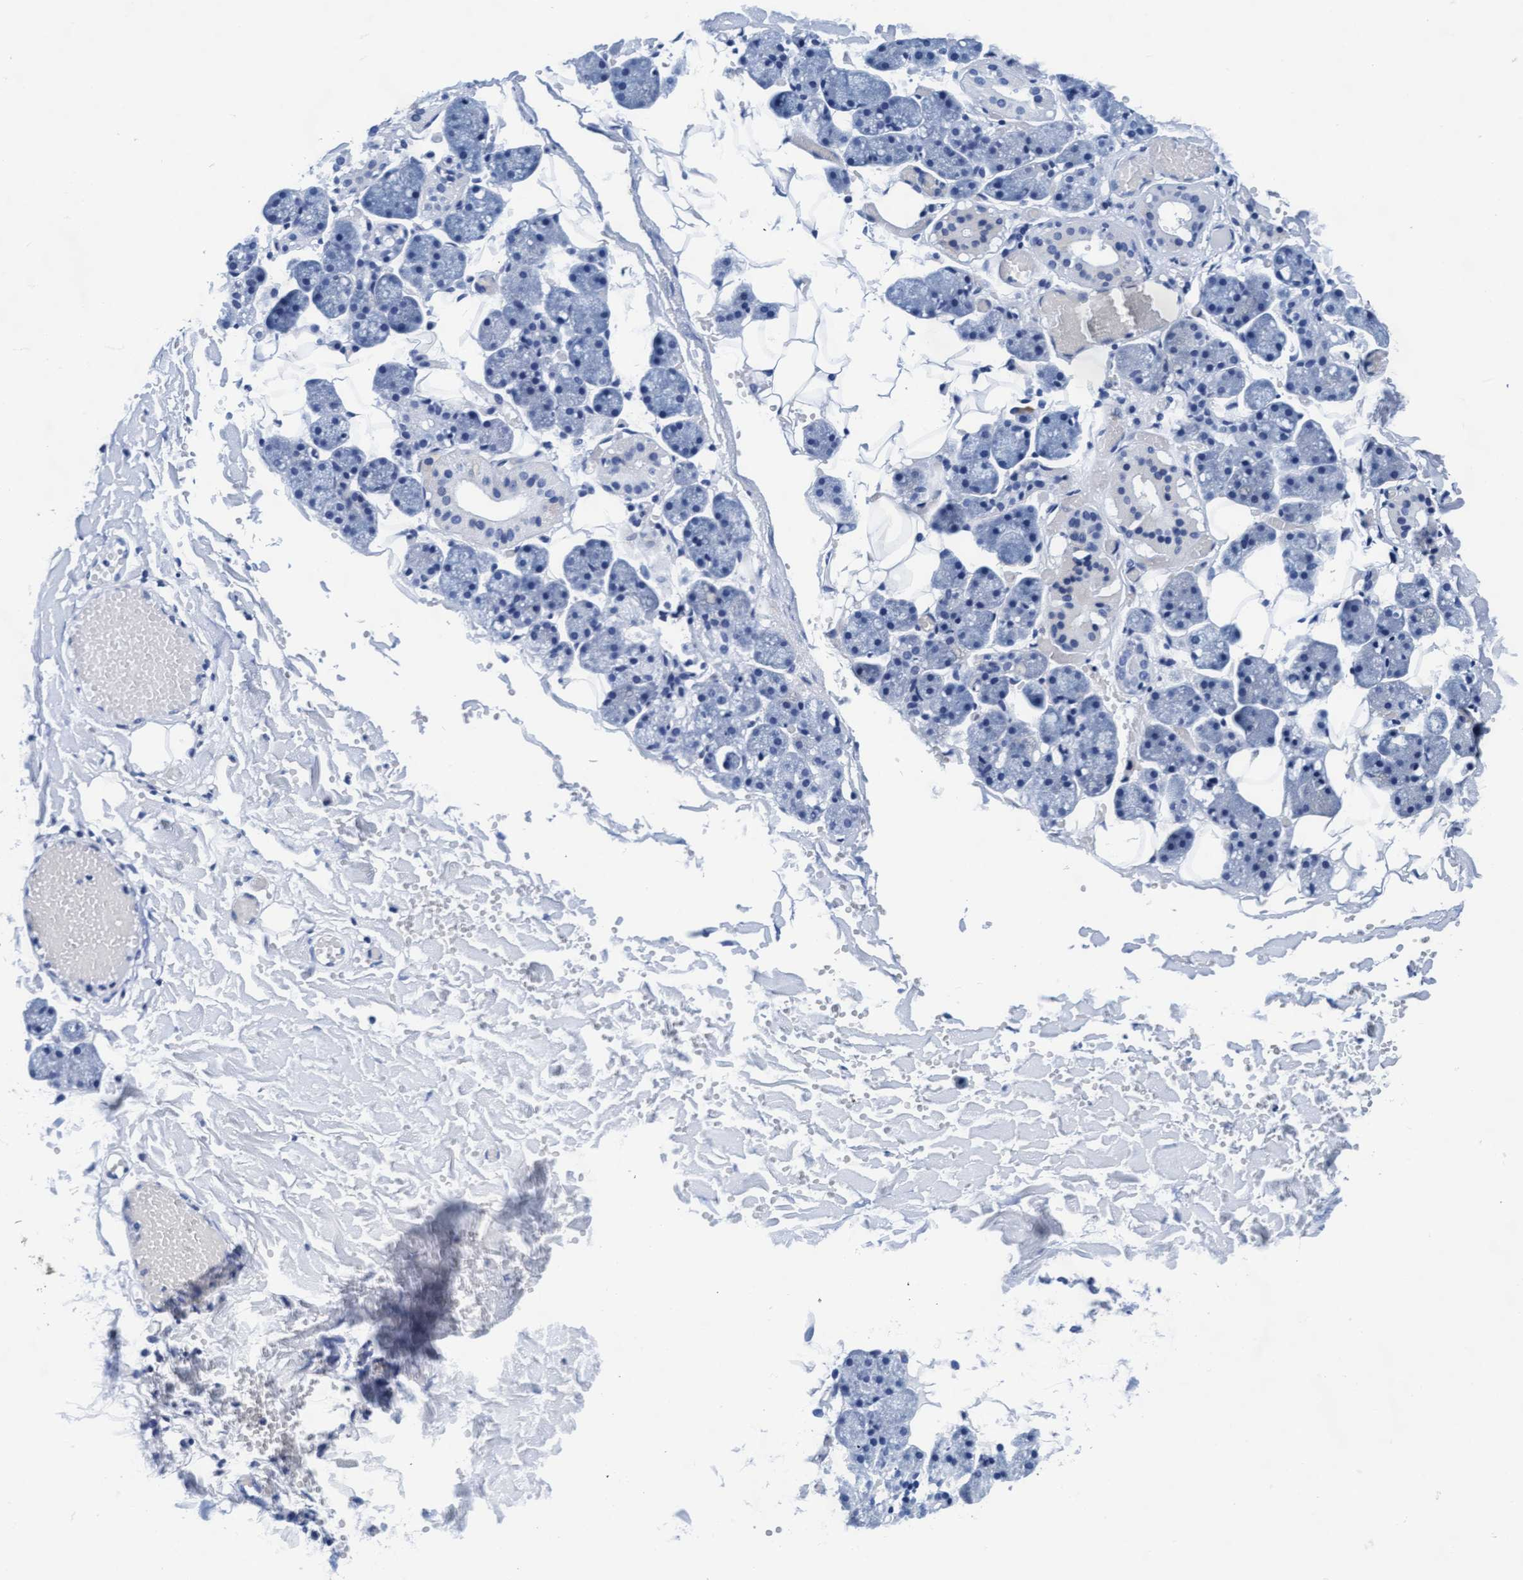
{"staining": {"intensity": "negative", "quantity": "none", "location": "none"}, "tissue": "salivary gland", "cell_type": "Glandular cells", "image_type": "normal", "snomed": [{"axis": "morphology", "description": "Normal tissue, NOS"}, {"axis": "topography", "description": "Salivary gland"}], "caption": "IHC micrograph of benign salivary gland: salivary gland stained with DAB exhibits no significant protein expression in glandular cells.", "gene": "ARSG", "patient": {"sex": "female", "age": 33}}